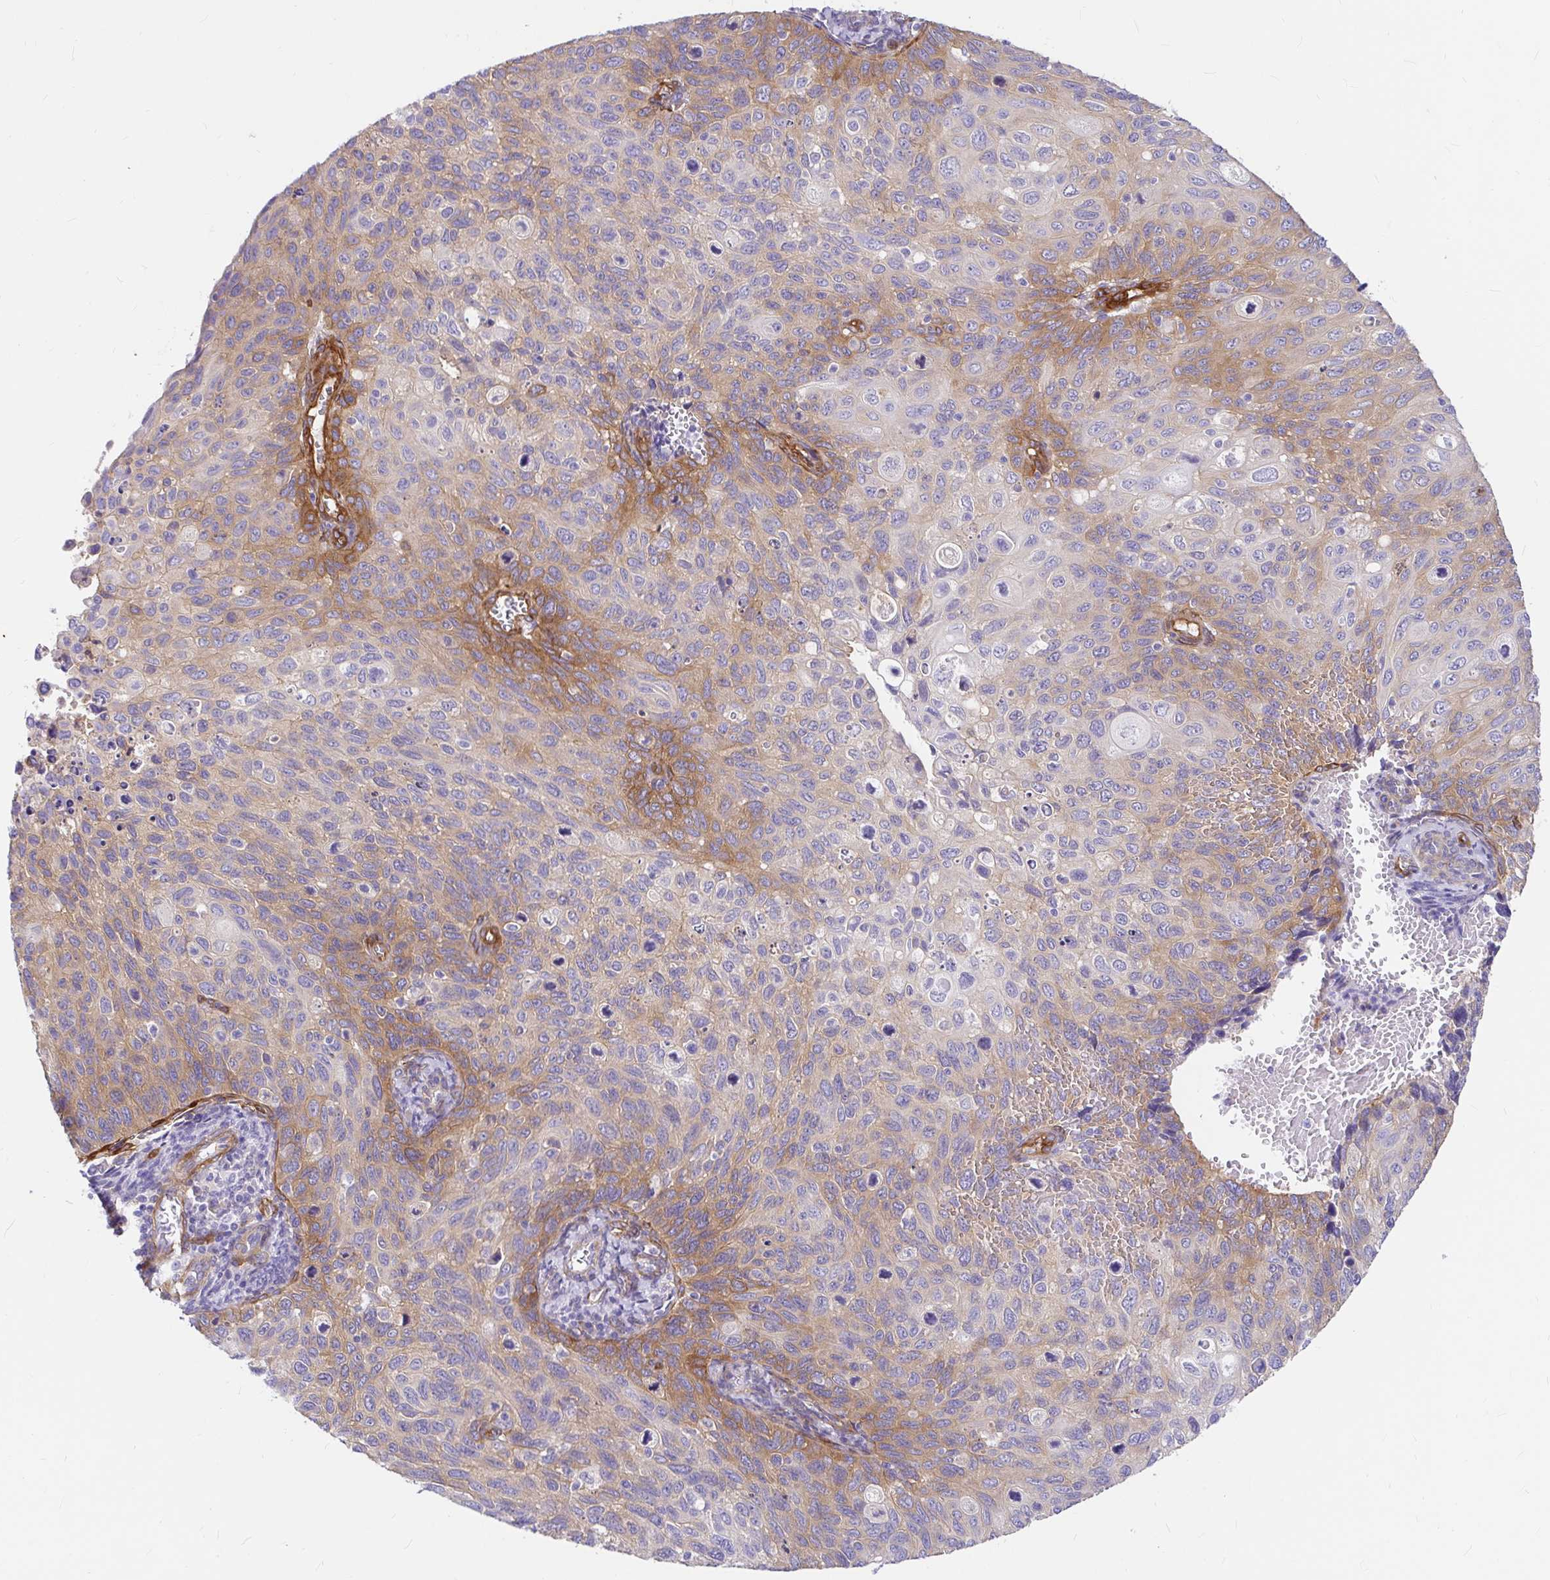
{"staining": {"intensity": "moderate", "quantity": "25%-75%", "location": "cytoplasmic/membranous"}, "tissue": "cervical cancer", "cell_type": "Tumor cells", "image_type": "cancer", "snomed": [{"axis": "morphology", "description": "Squamous cell carcinoma, NOS"}, {"axis": "topography", "description": "Cervix"}], "caption": "The image demonstrates immunohistochemical staining of squamous cell carcinoma (cervical). There is moderate cytoplasmic/membranous staining is seen in approximately 25%-75% of tumor cells.", "gene": "MYO1B", "patient": {"sex": "female", "age": 70}}